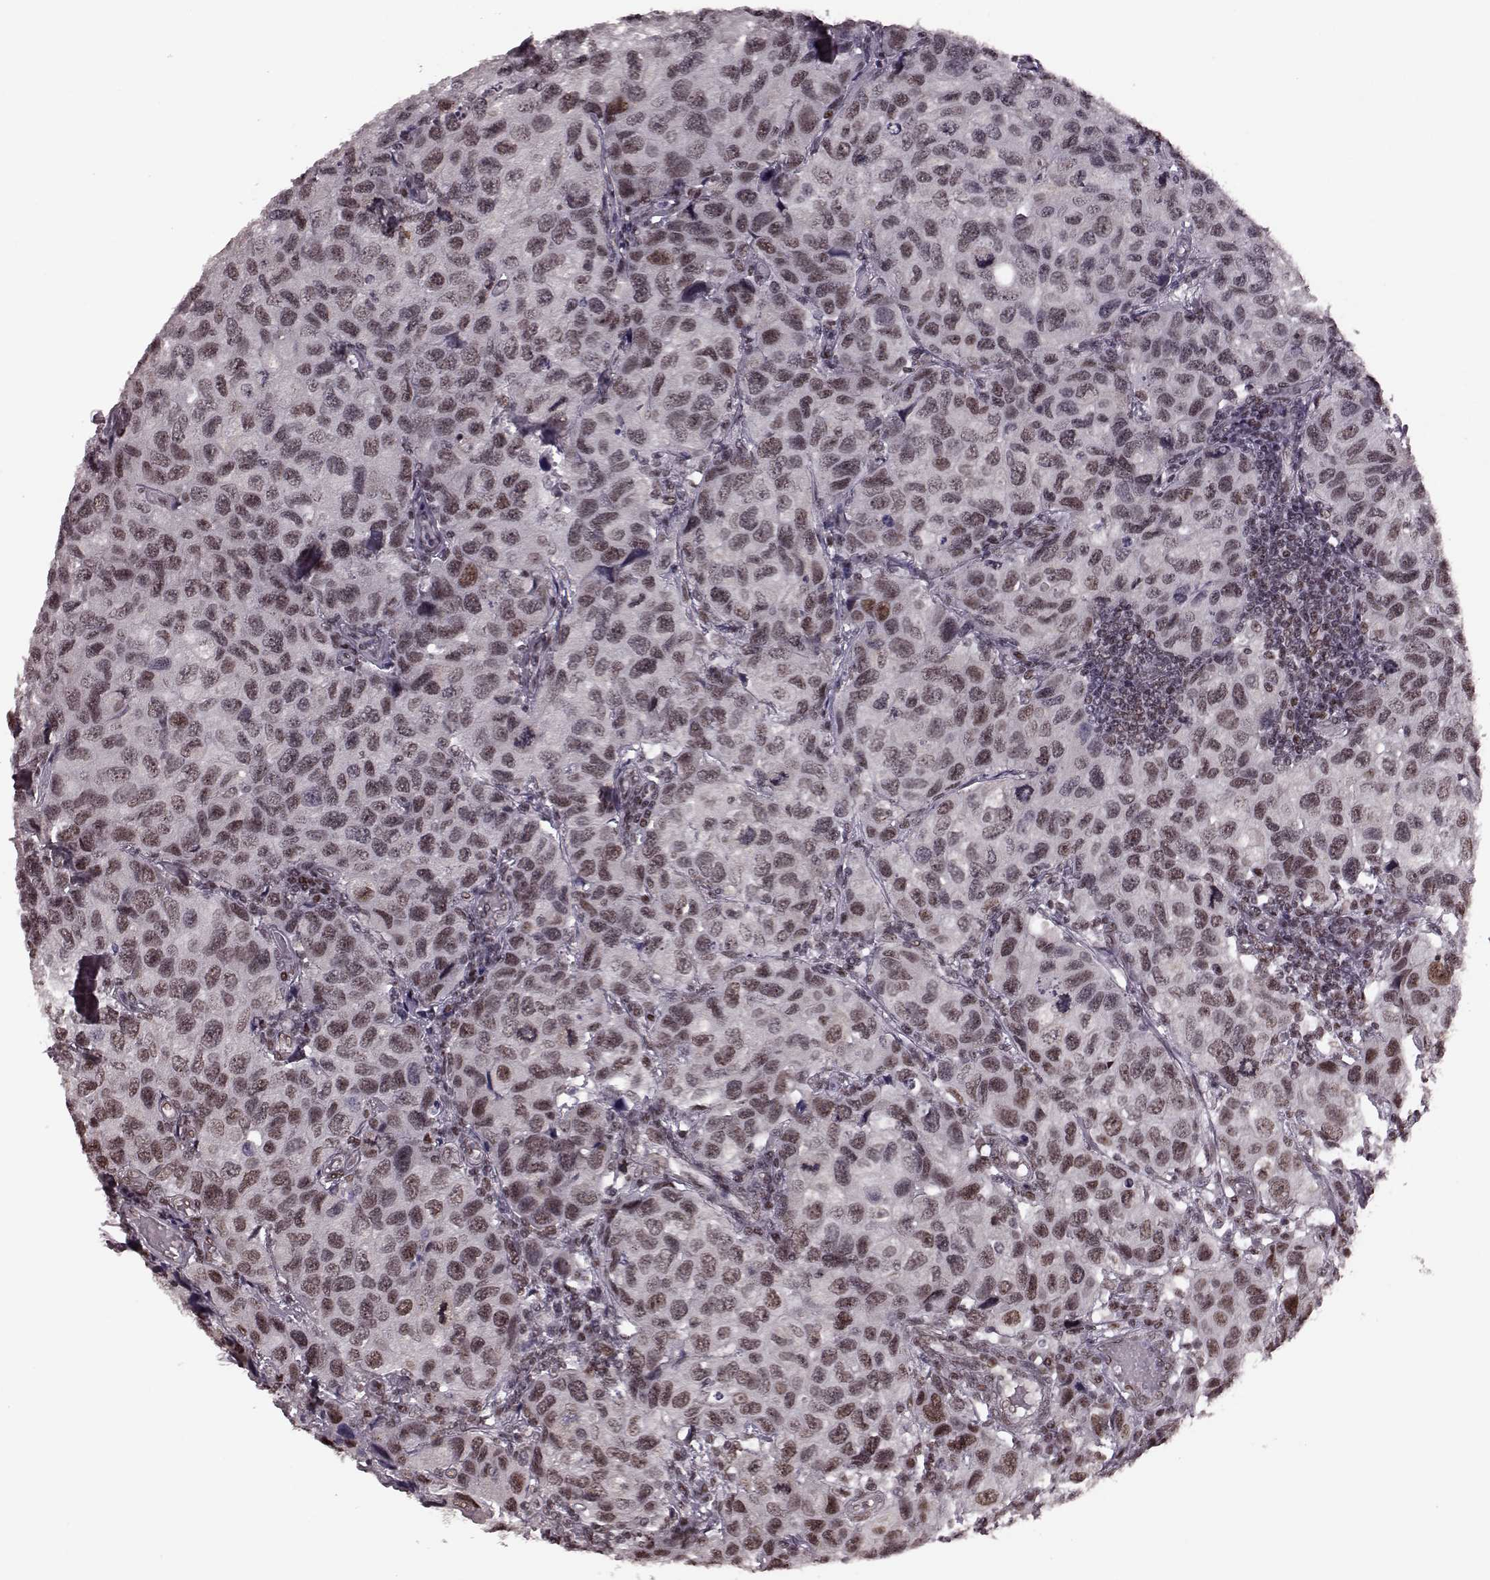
{"staining": {"intensity": "moderate", "quantity": ">75%", "location": "nuclear"}, "tissue": "urothelial cancer", "cell_type": "Tumor cells", "image_type": "cancer", "snomed": [{"axis": "morphology", "description": "Urothelial carcinoma, High grade"}, {"axis": "topography", "description": "Urinary bladder"}], "caption": "Urothelial carcinoma (high-grade) stained with a brown dye reveals moderate nuclear positive staining in about >75% of tumor cells.", "gene": "NR2C1", "patient": {"sex": "male", "age": 79}}